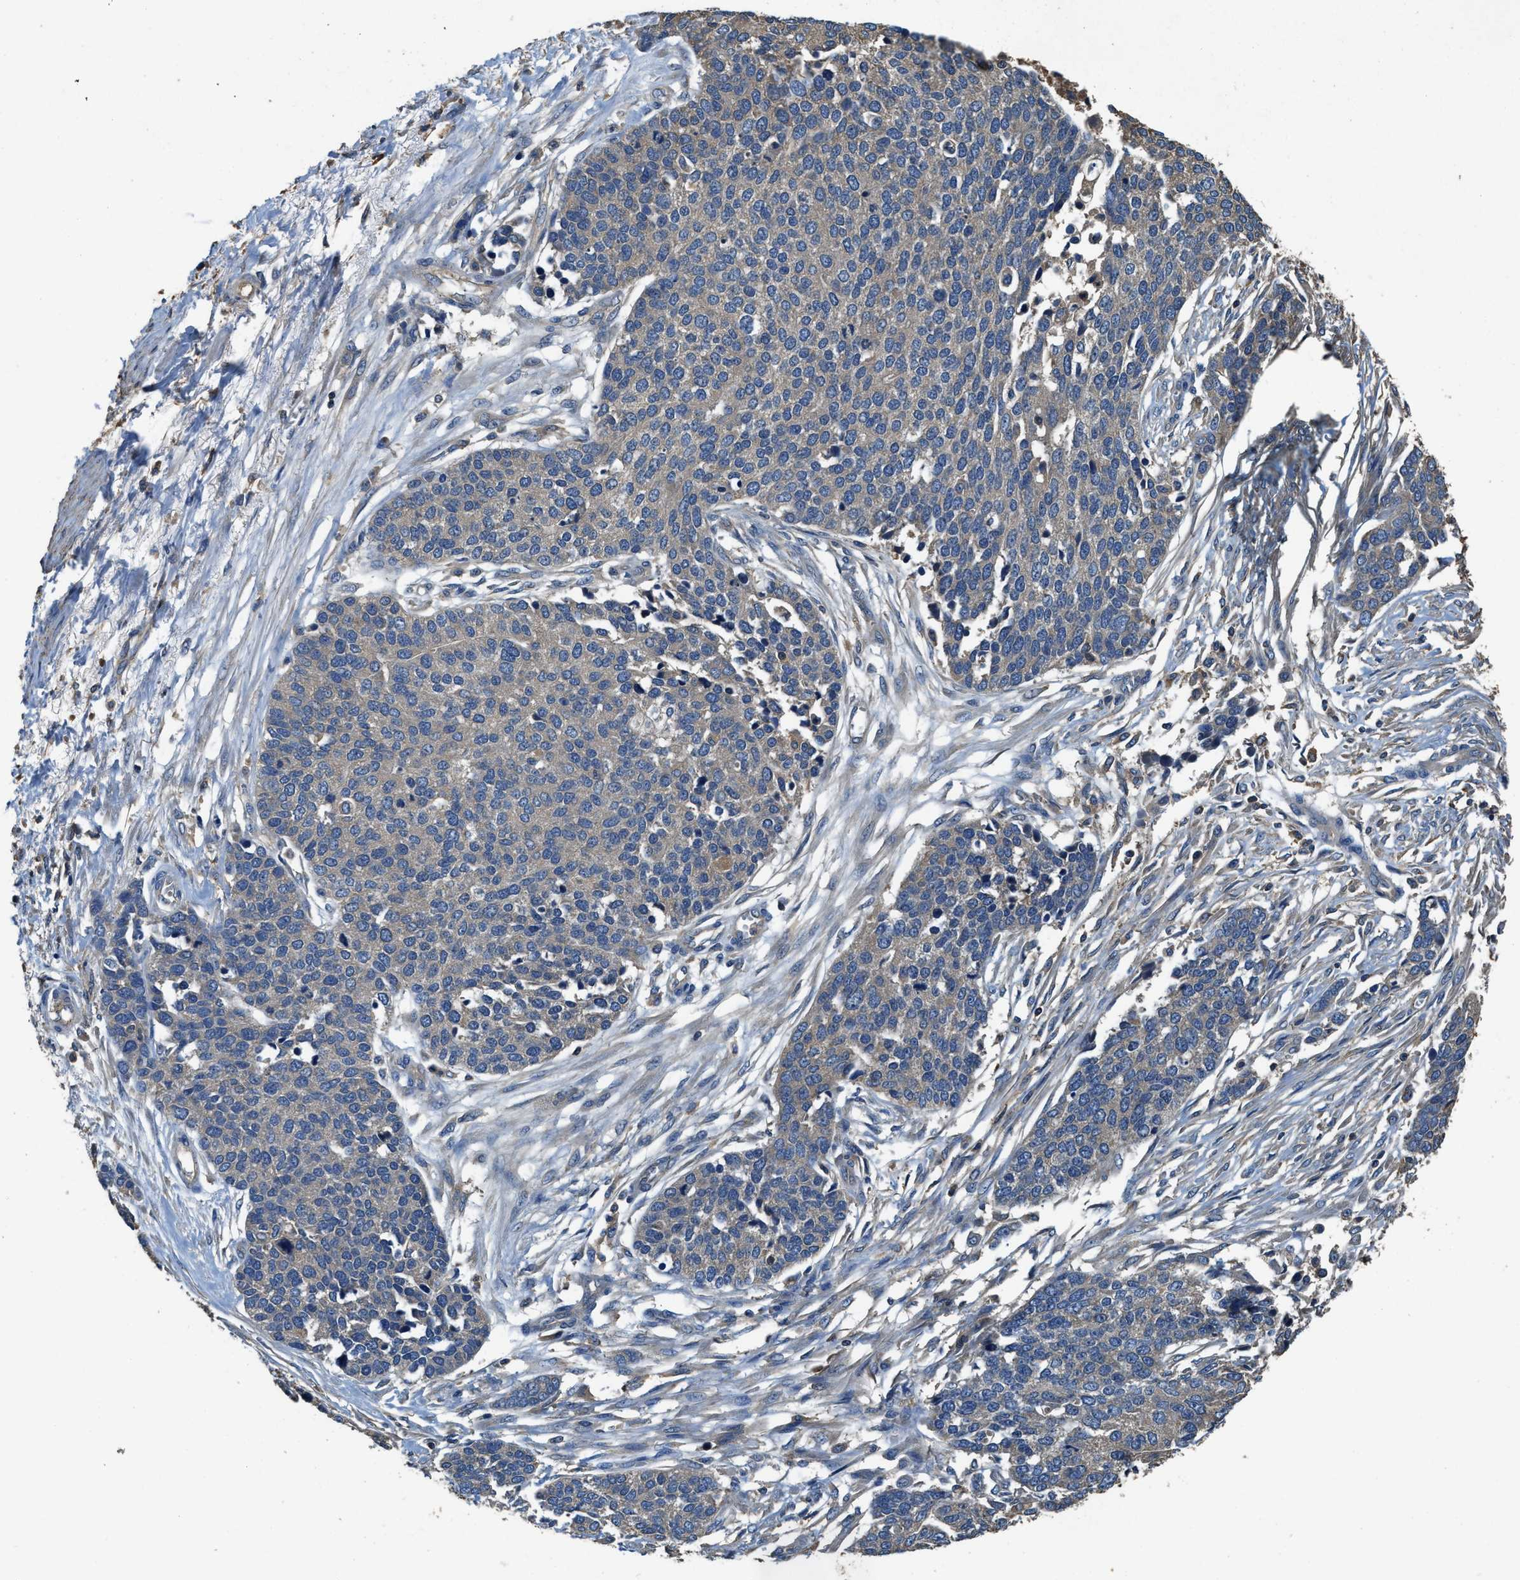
{"staining": {"intensity": "negative", "quantity": "none", "location": "none"}, "tissue": "ovarian cancer", "cell_type": "Tumor cells", "image_type": "cancer", "snomed": [{"axis": "morphology", "description": "Cystadenocarcinoma, serous, NOS"}, {"axis": "topography", "description": "Ovary"}], "caption": "Serous cystadenocarcinoma (ovarian) was stained to show a protein in brown. There is no significant expression in tumor cells.", "gene": "BLOC1S1", "patient": {"sex": "female", "age": 44}}